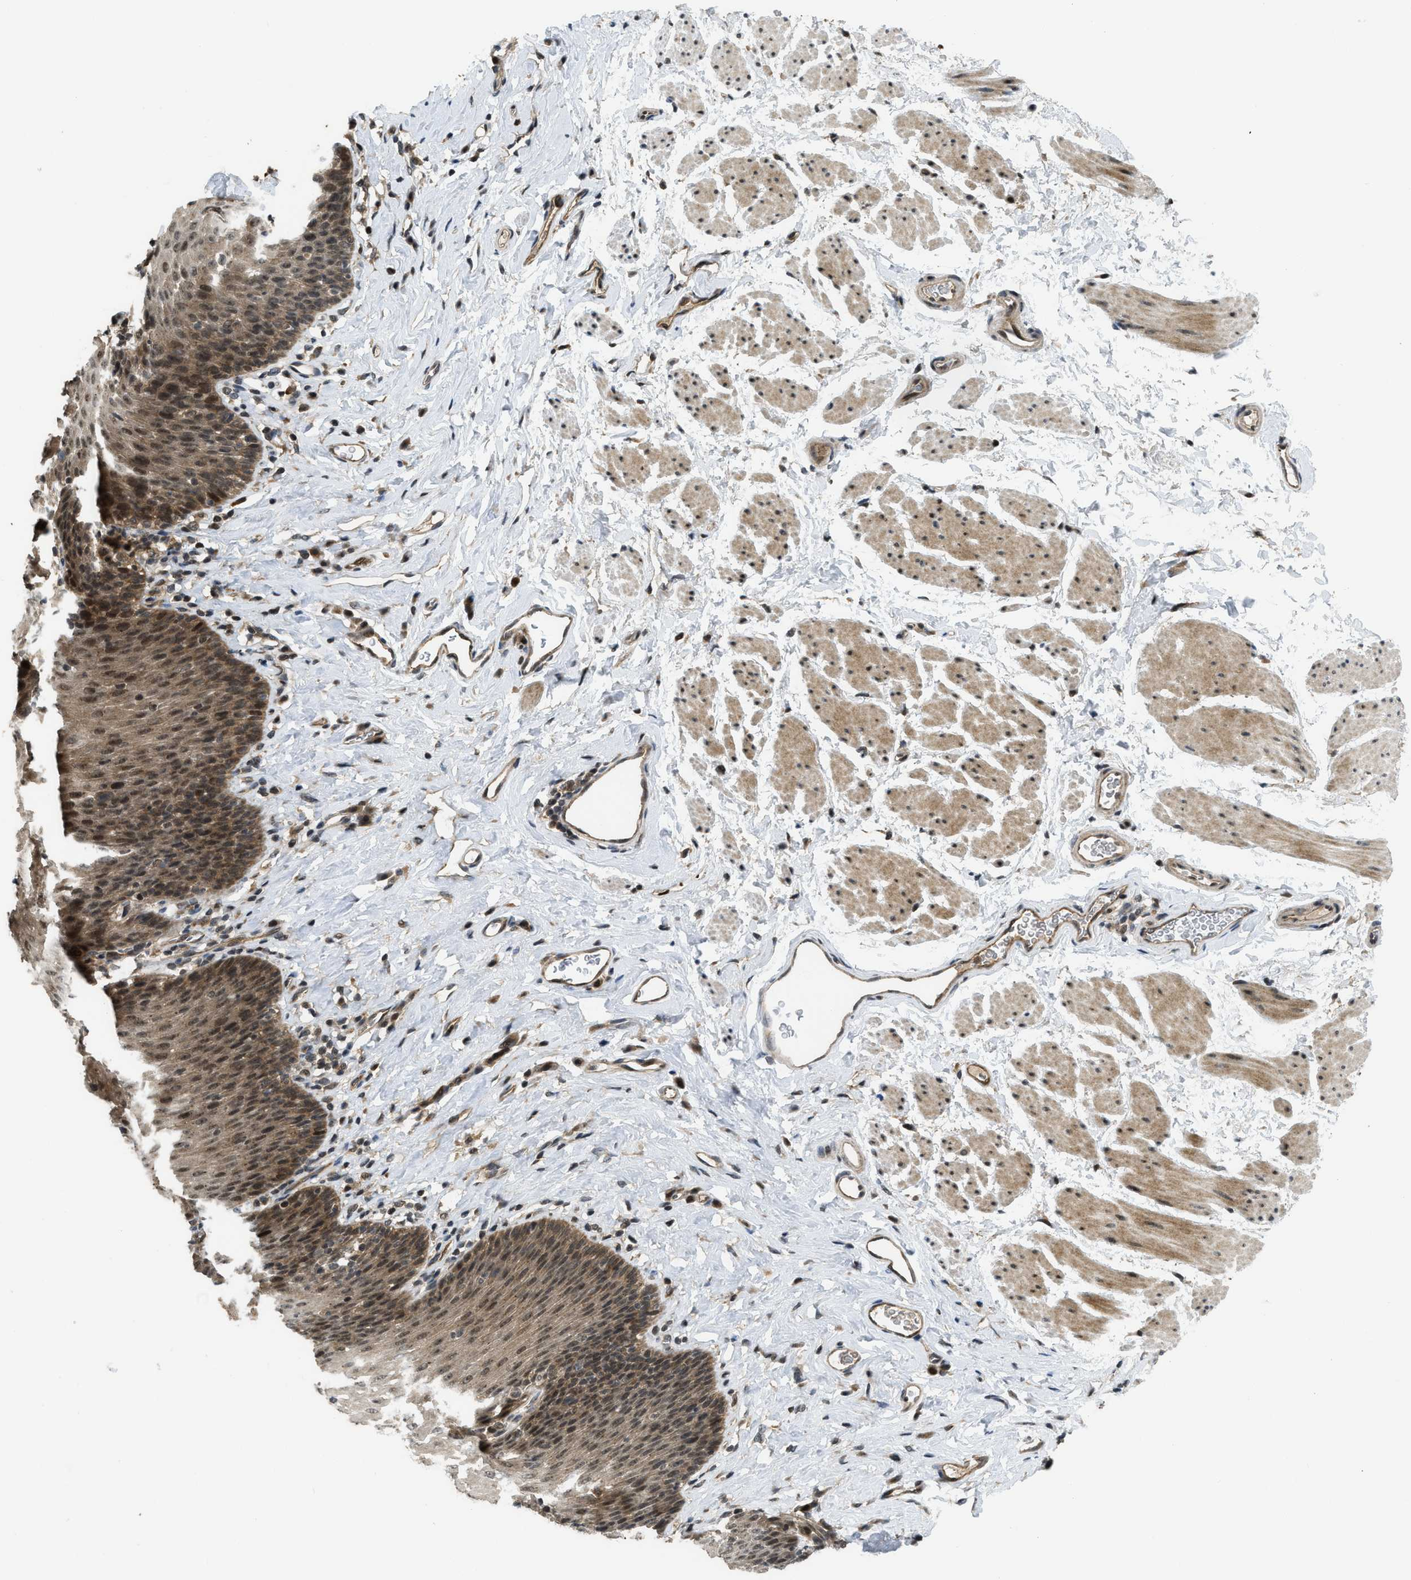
{"staining": {"intensity": "moderate", "quantity": ">75%", "location": "cytoplasmic/membranous,nuclear"}, "tissue": "esophagus", "cell_type": "Squamous epithelial cells", "image_type": "normal", "snomed": [{"axis": "morphology", "description": "Normal tissue, NOS"}, {"axis": "topography", "description": "Esophagus"}], "caption": "This histopathology image exhibits immunohistochemistry (IHC) staining of benign human esophagus, with medium moderate cytoplasmic/membranous,nuclear expression in approximately >75% of squamous epithelial cells.", "gene": "DNAJC28", "patient": {"sex": "female", "age": 61}}